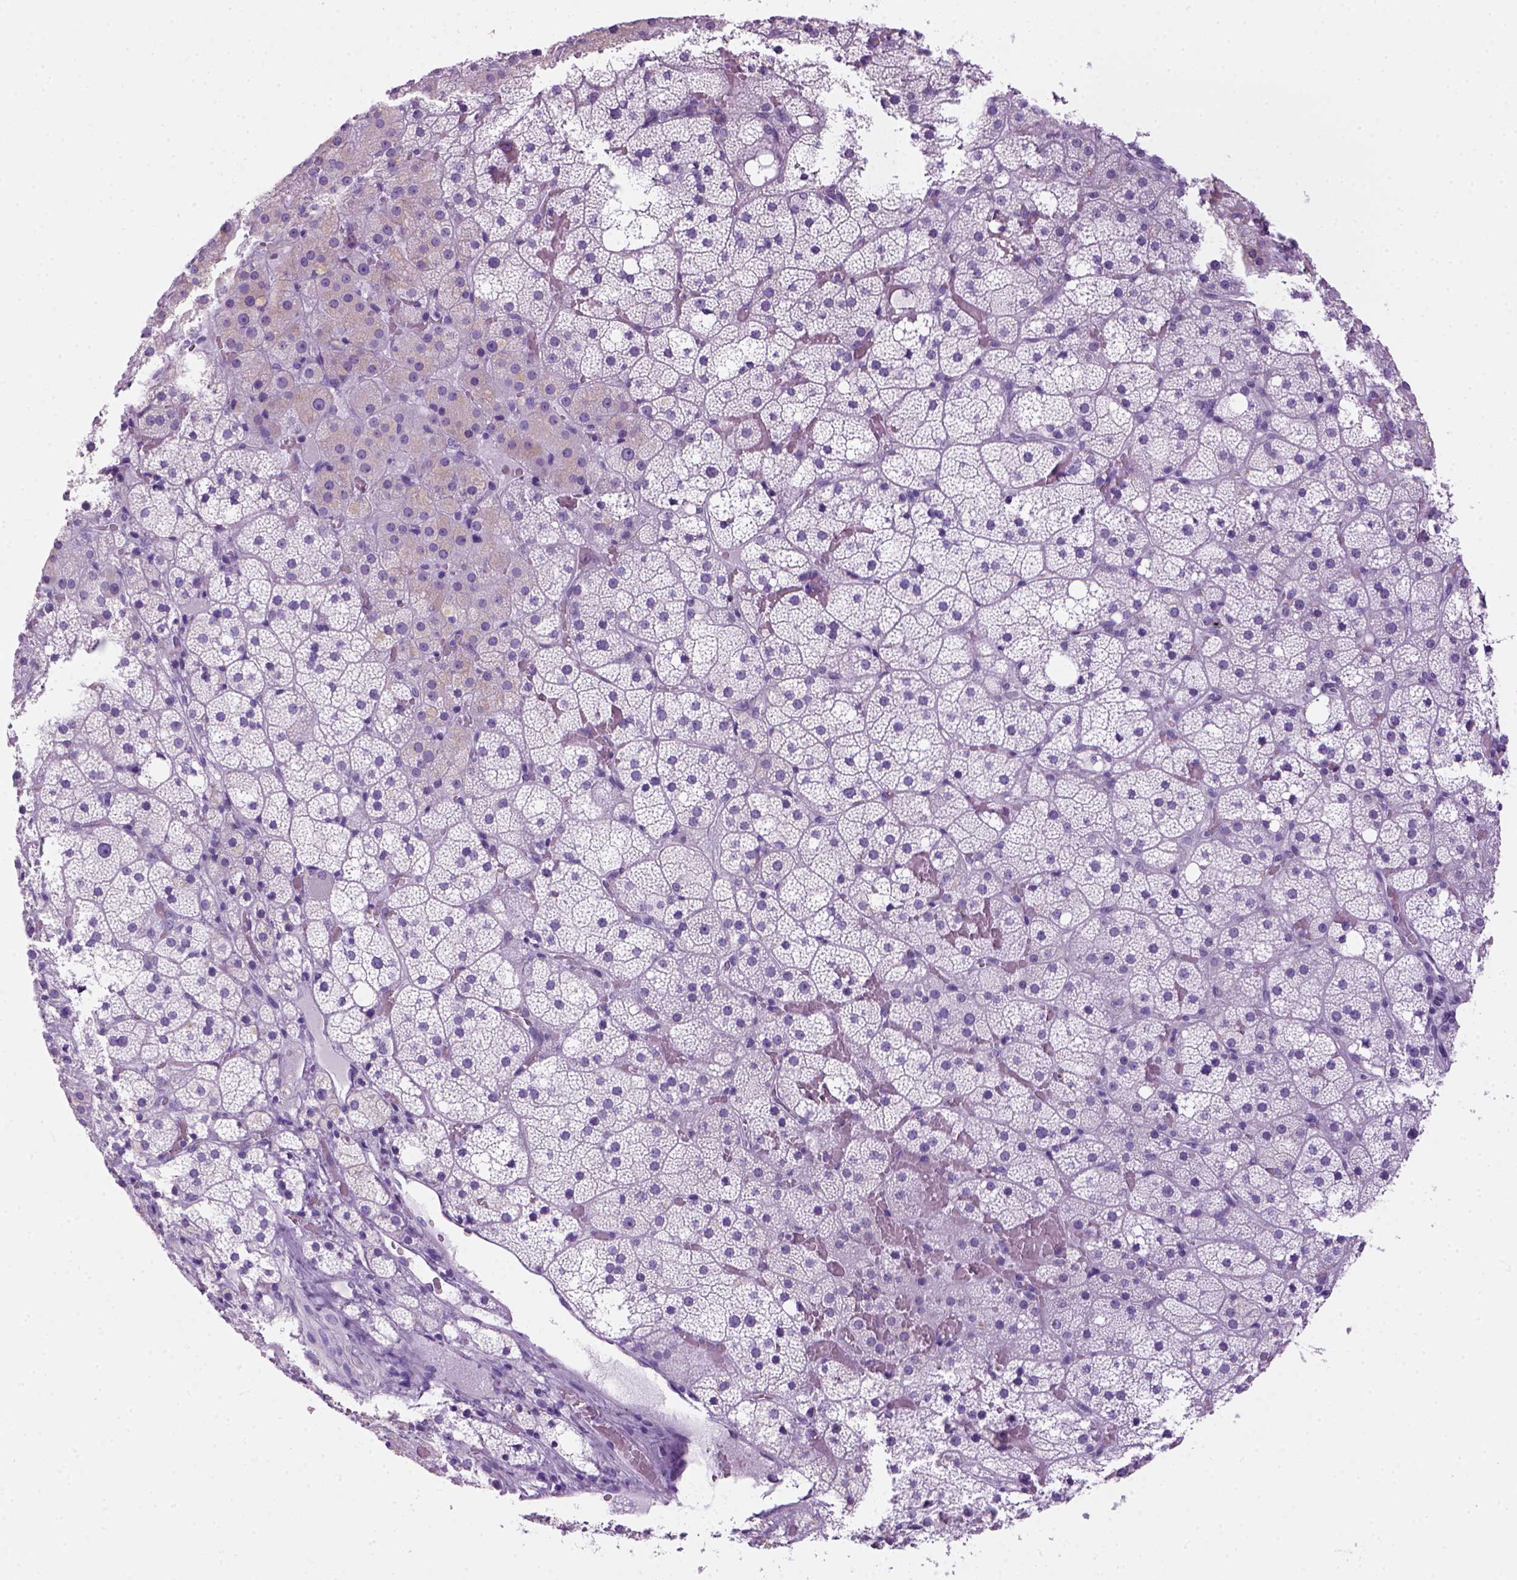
{"staining": {"intensity": "negative", "quantity": "none", "location": "none"}, "tissue": "adrenal gland", "cell_type": "Glandular cells", "image_type": "normal", "snomed": [{"axis": "morphology", "description": "Normal tissue, NOS"}, {"axis": "topography", "description": "Adrenal gland"}], "caption": "Immunohistochemistry (IHC) image of benign human adrenal gland stained for a protein (brown), which reveals no expression in glandular cells.", "gene": "ARHGEF33", "patient": {"sex": "male", "age": 53}}